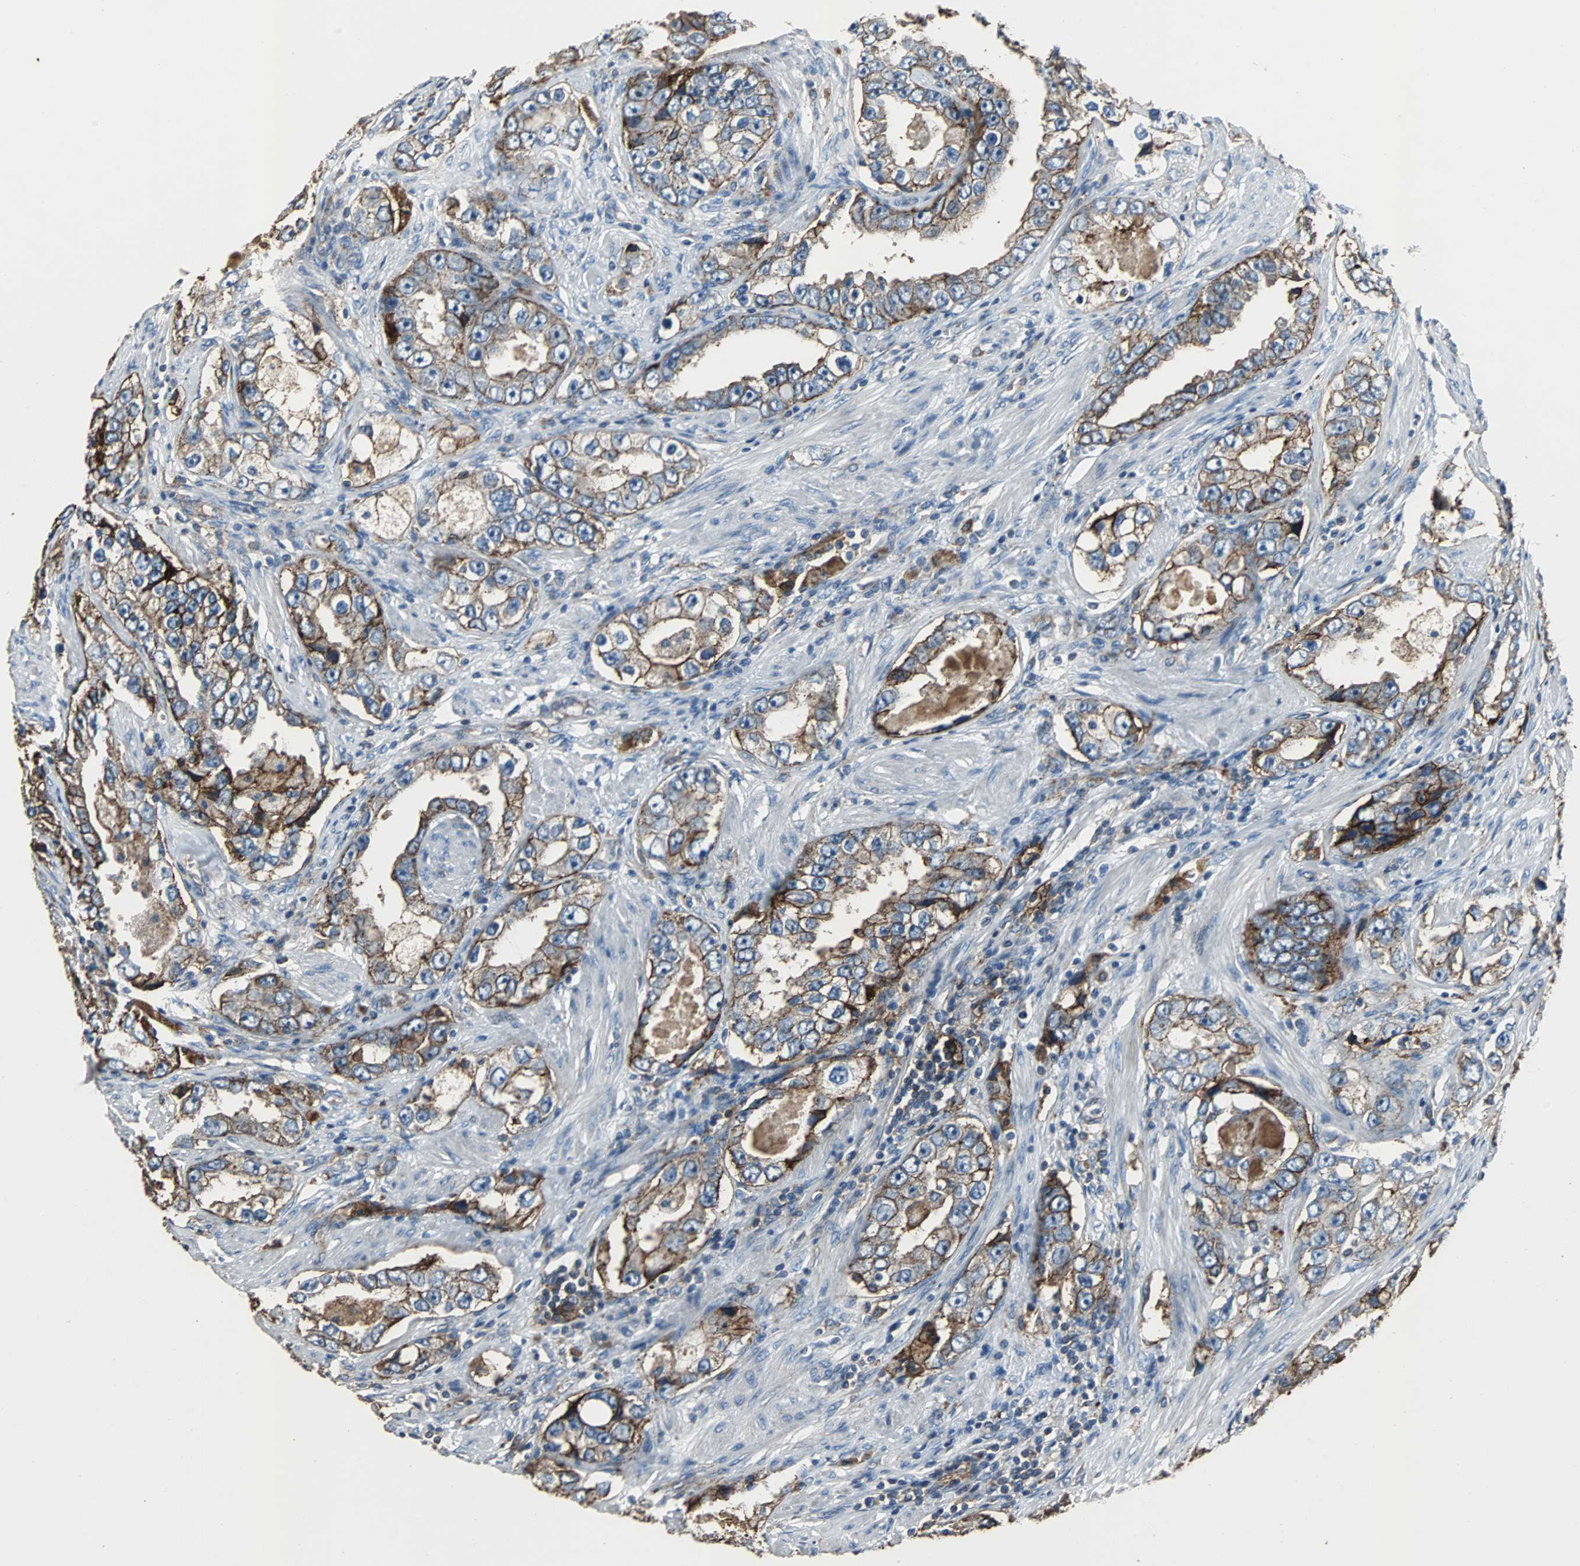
{"staining": {"intensity": "moderate", "quantity": ">75%", "location": "cytoplasmic/membranous"}, "tissue": "prostate cancer", "cell_type": "Tumor cells", "image_type": "cancer", "snomed": [{"axis": "morphology", "description": "Adenocarcinoma, High grade"}, {"axis": "topography", "description": "Prostate"}], "caption": "Immunohistochemistry of human prostate adenocarcinoma (high-grade) shows medium levels of moderate cytoplasmic/membranous positivity in approximately >75% of tumor cells. The staining was performed using DAB (3,3'-diaminobenzidine) to visualize the protein expression in brown, while the nuclei were stained in blue with hematoxylin (Magnification: 20x).", "gene": "F11R", "patient": {"sex": "male", "age": 63}}